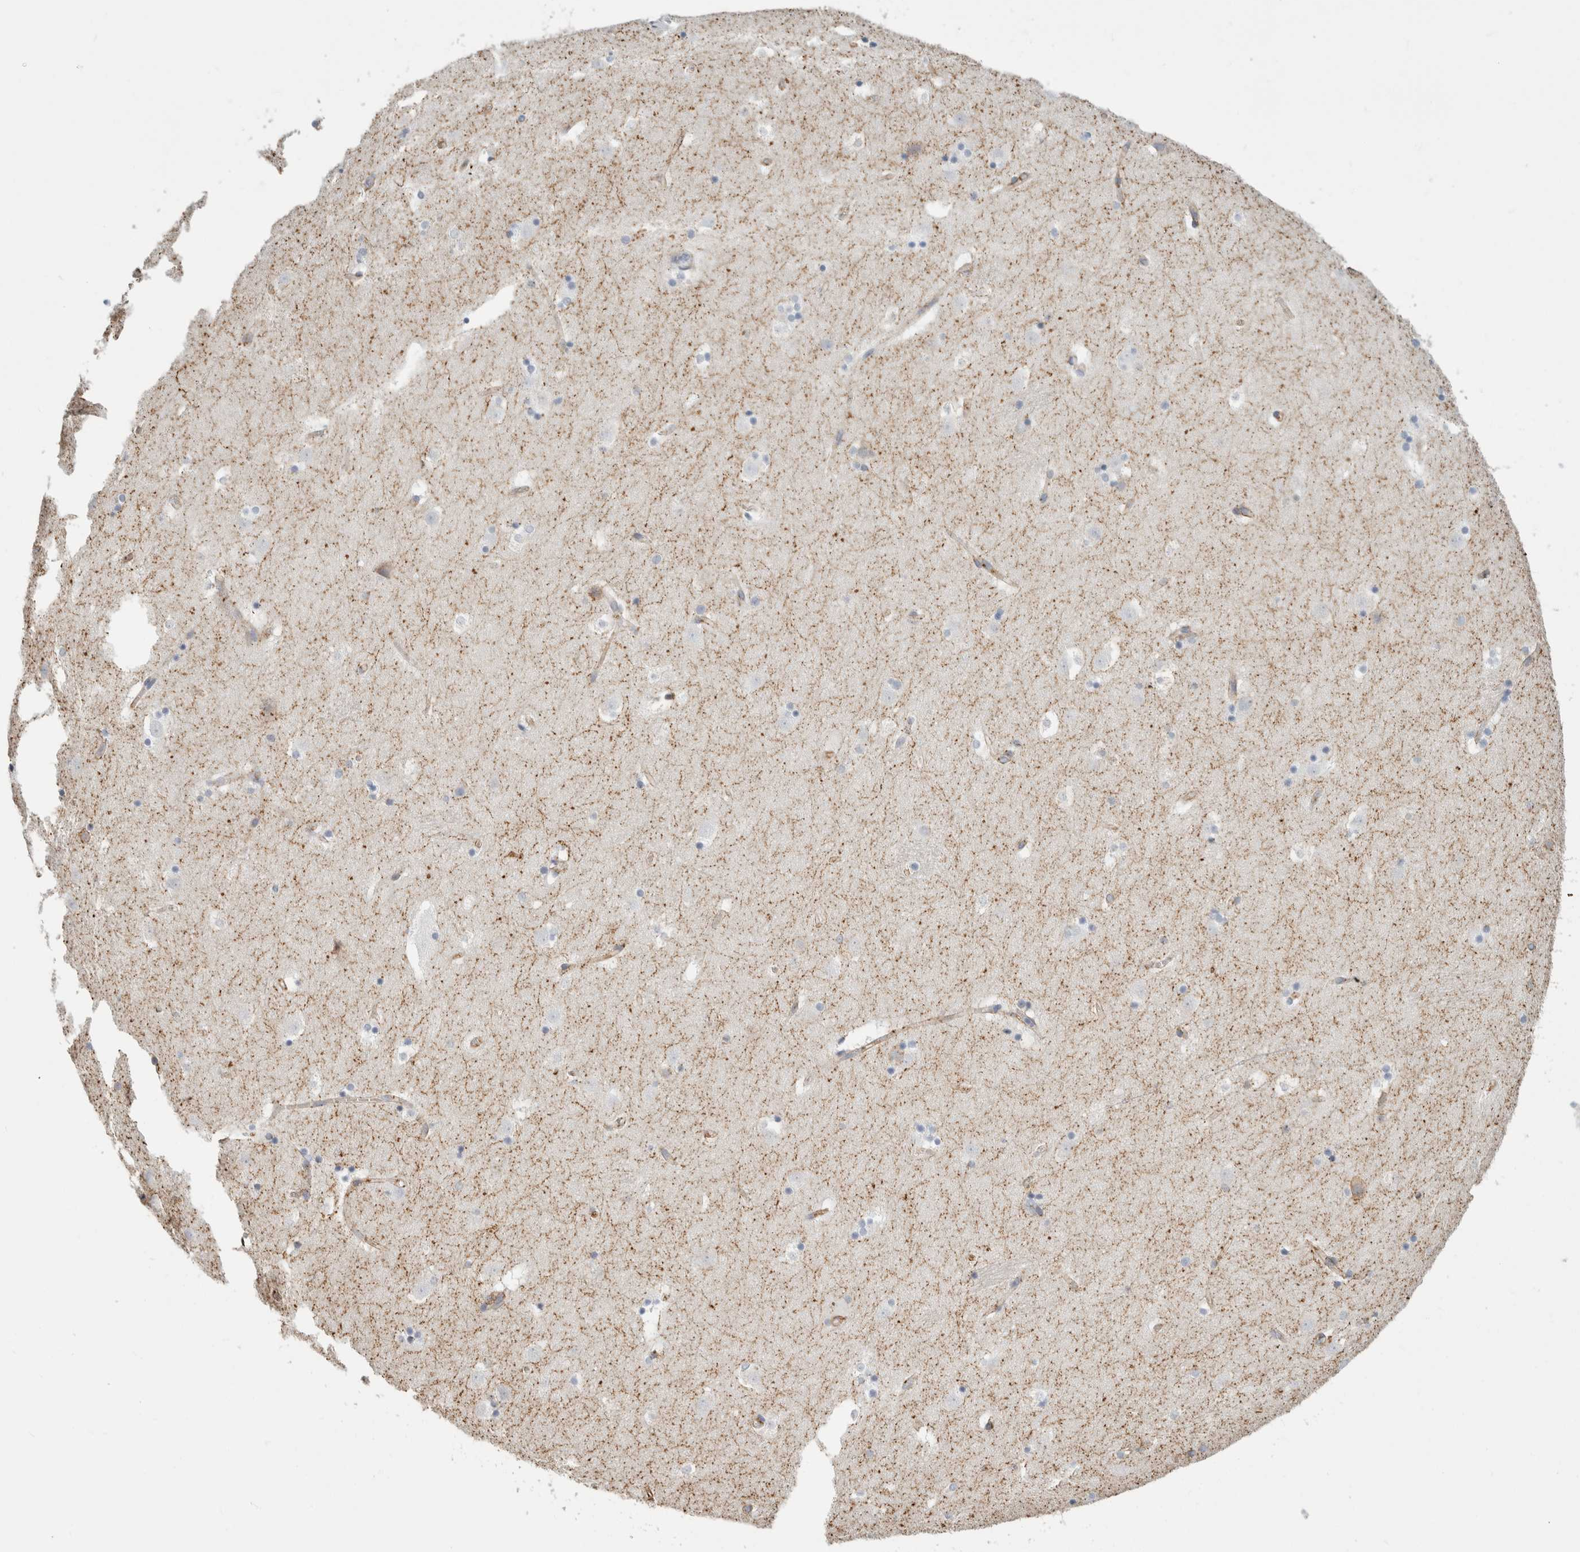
{"staining": {"intensity": "moderate", "quantity": "<25%", "location": "cytoplasmic/membranous"}, "tissue": "caudate", "cell_type": "Glial cells", "image_type": "normal", "snomed": [{"axis": "morphology", "description": "Normal tissue, NOS"}, {"axis": "topography", "description": "Lateral ventricle wall"}], "caption": "Moderate cytoplasmic/membranous protein staining is identified in approximately <25% of glial cells in caudate. The staining is performed using DAB brown chromogen to label protein expression. The nuclei are counter-stained blue using hematoxylin.", "gene": "SLC6A1", "patient": {"sex": "male", "age": 45}}